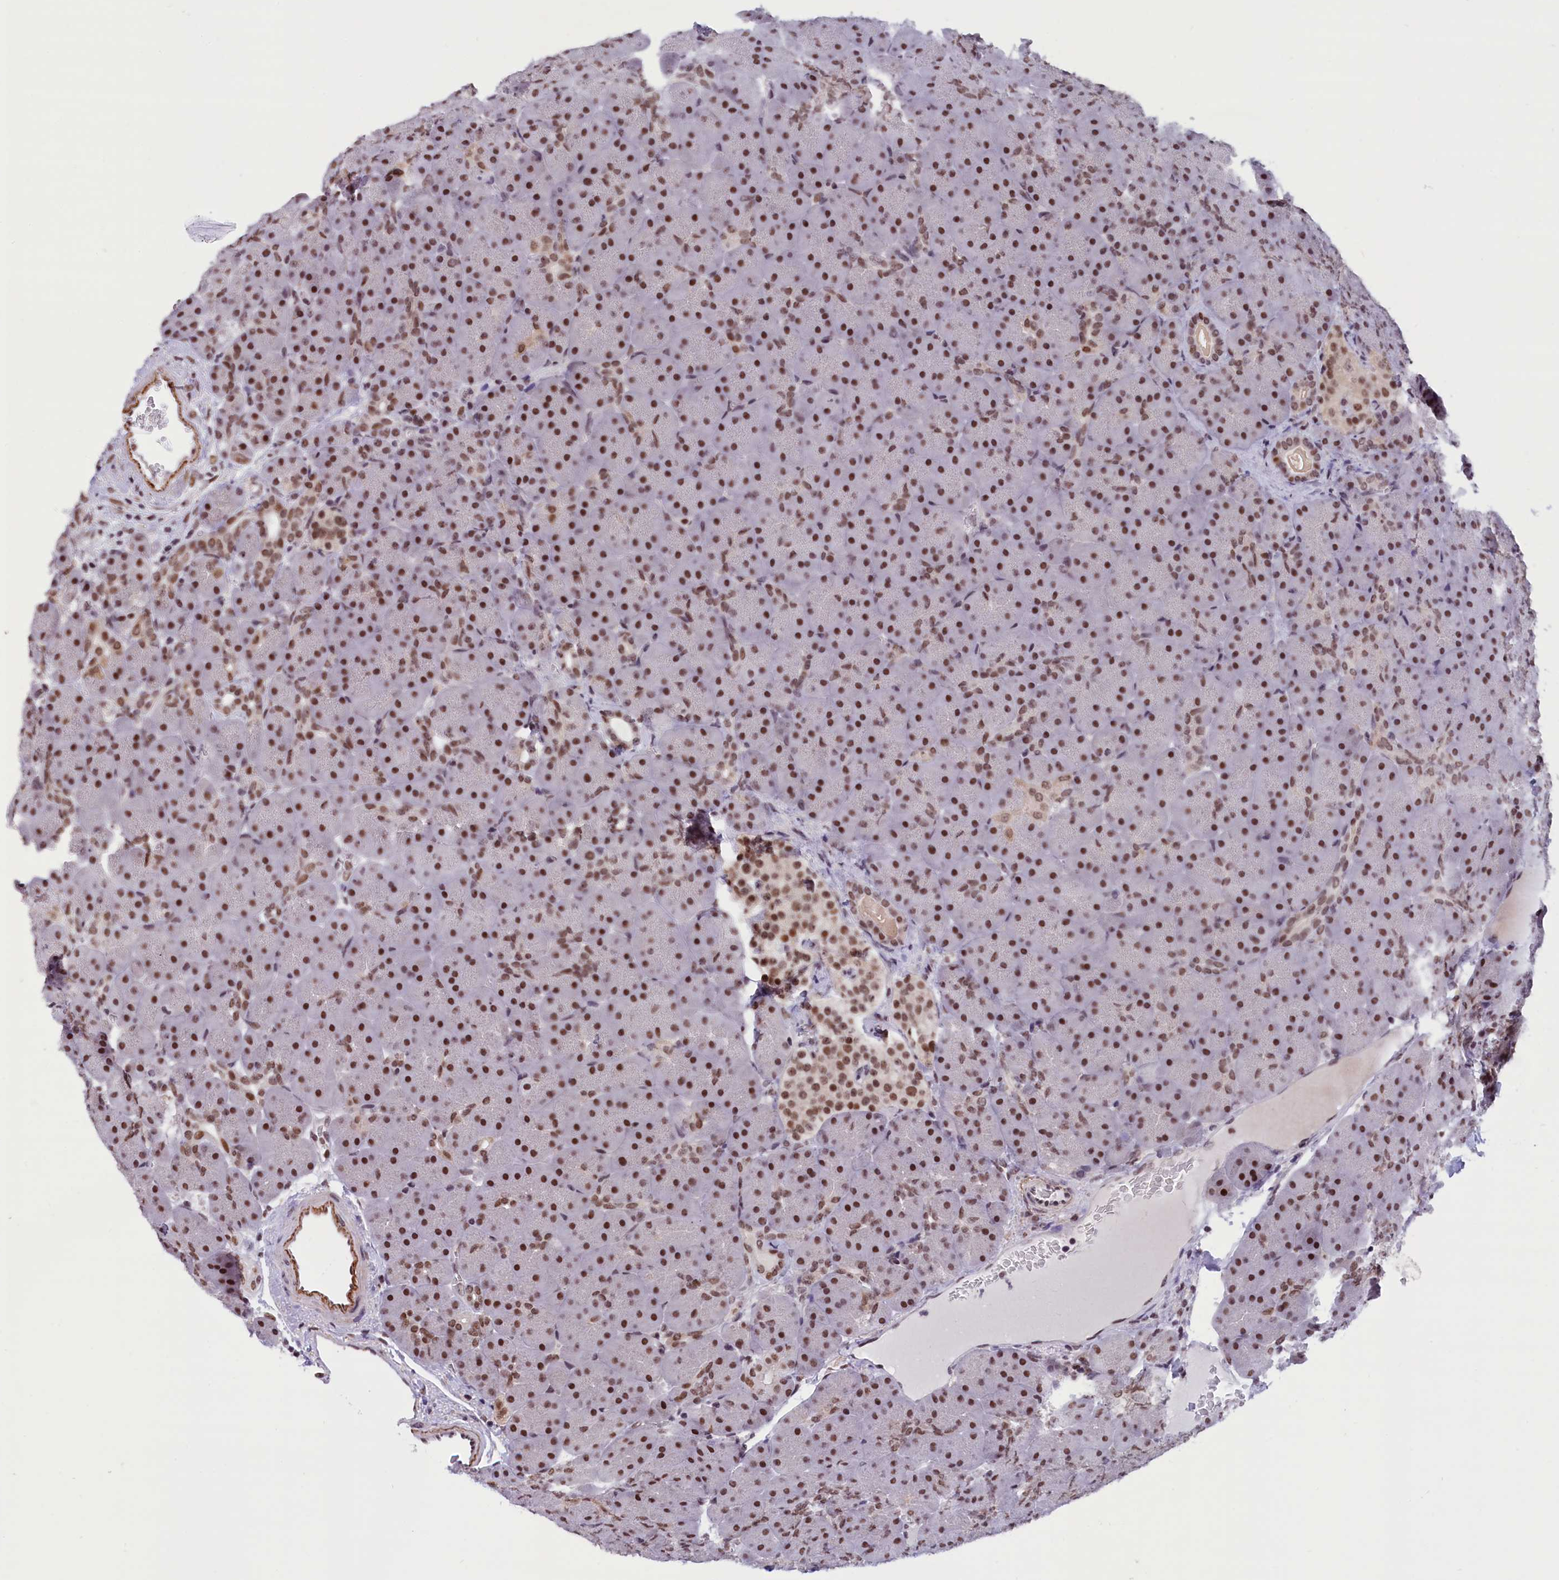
{"staining": {"intensity": "strong", "quantity": ">75%", "location": "nuclear"}, "tissue": "pancreas", "cell_type": "Exocrine glandular cells", "image_type": "normal", "snomed": [{"axis": "morphology", "description": "Normal tissue, NOS"}, {"axis": "topography", "description": "Pancreas"}], "caption": "Brown immunohistochemical staining in normal human pancreas displays strong nuclear staining in approximately >75% of exocrine glandular cells. (brown staining indicates protein expression, while blue staining denotes nuclei).", "gene": "CDYL2", "patient": {"sex": "male", "age": 66}}